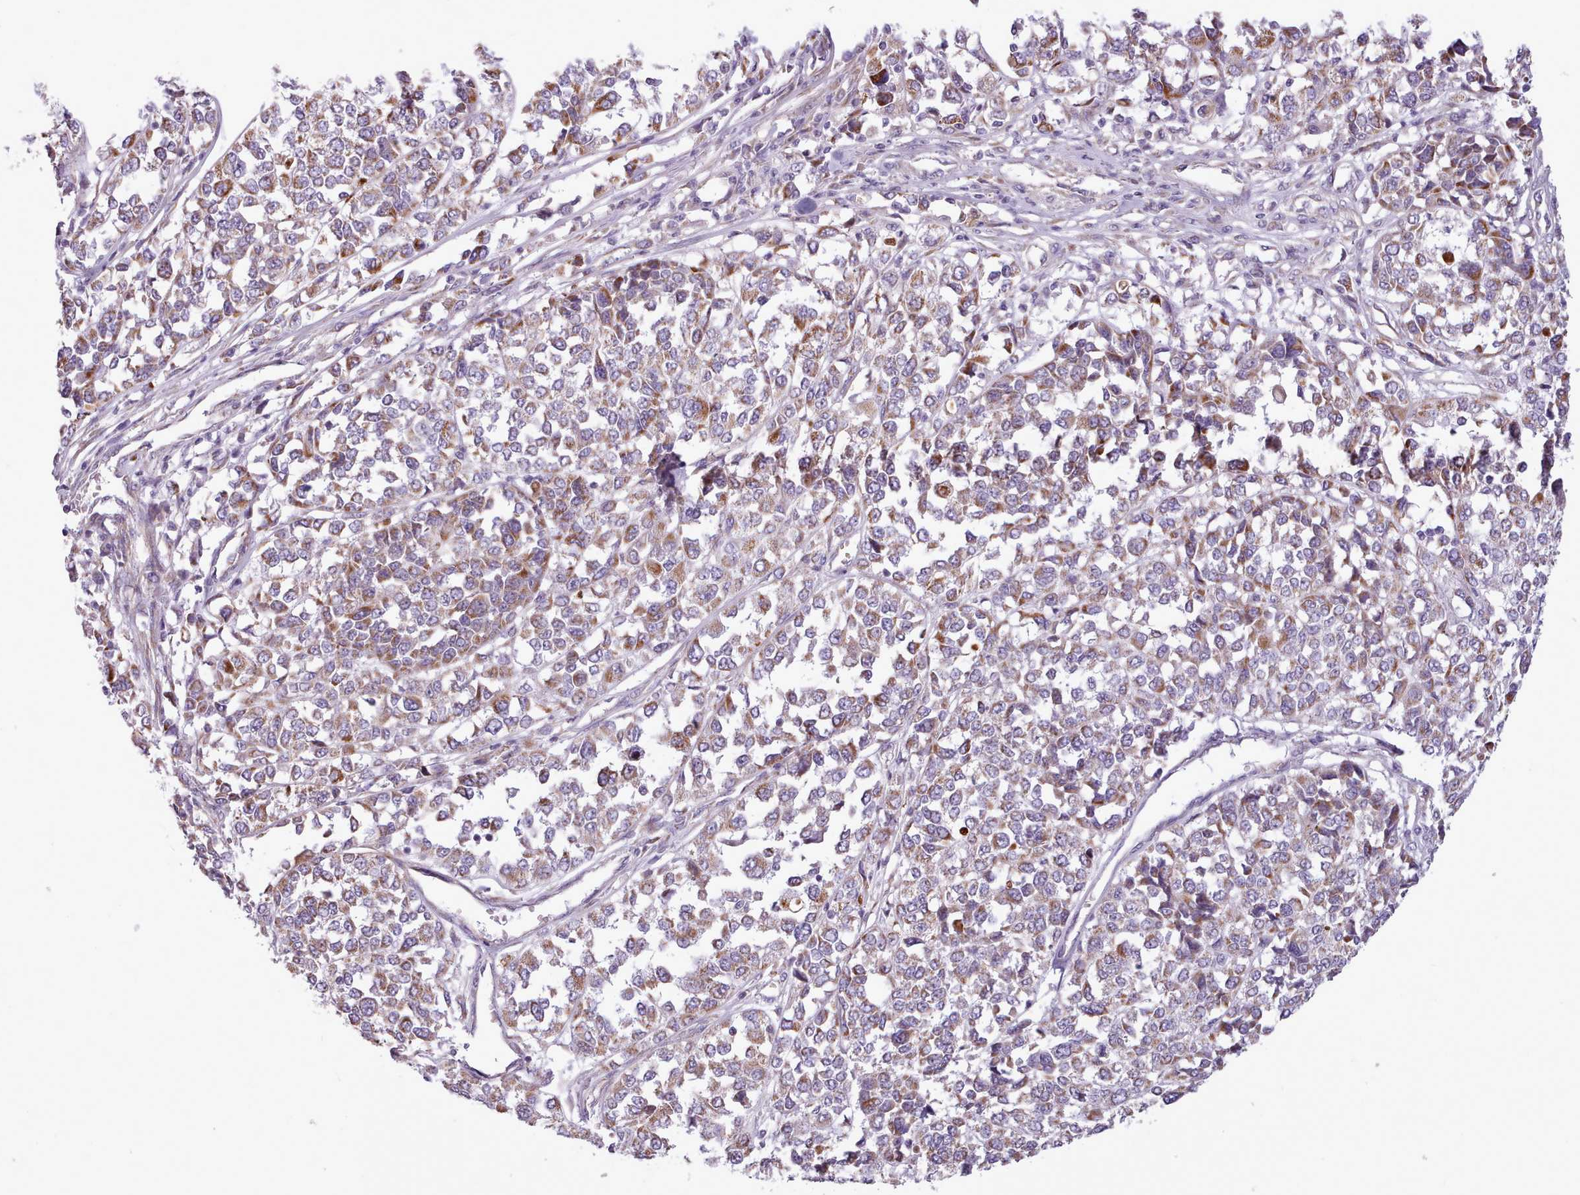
{"staining": {"intensity": "moderate", "quantity": ">75%", "location": "cytoplasmic/membranous"}, "tissue": "melanoma", "cell_type": "Tumor cells", "image_type": "cancer", "snomed": [{"axis": "morphology", "description": "Malignant melanoma, Metastatic site"}, {"axis": "topography", "description": "Lymph node"}], "caption": "This photomicrograph exhibits immunohistochemistry (IHC) staining of human melanoma, with medium moderate cytoplasmic/membranous staining in about >75% of tumor cells.", "gene": "AVL9", "patient": {"sex": "male", "age": 44}}